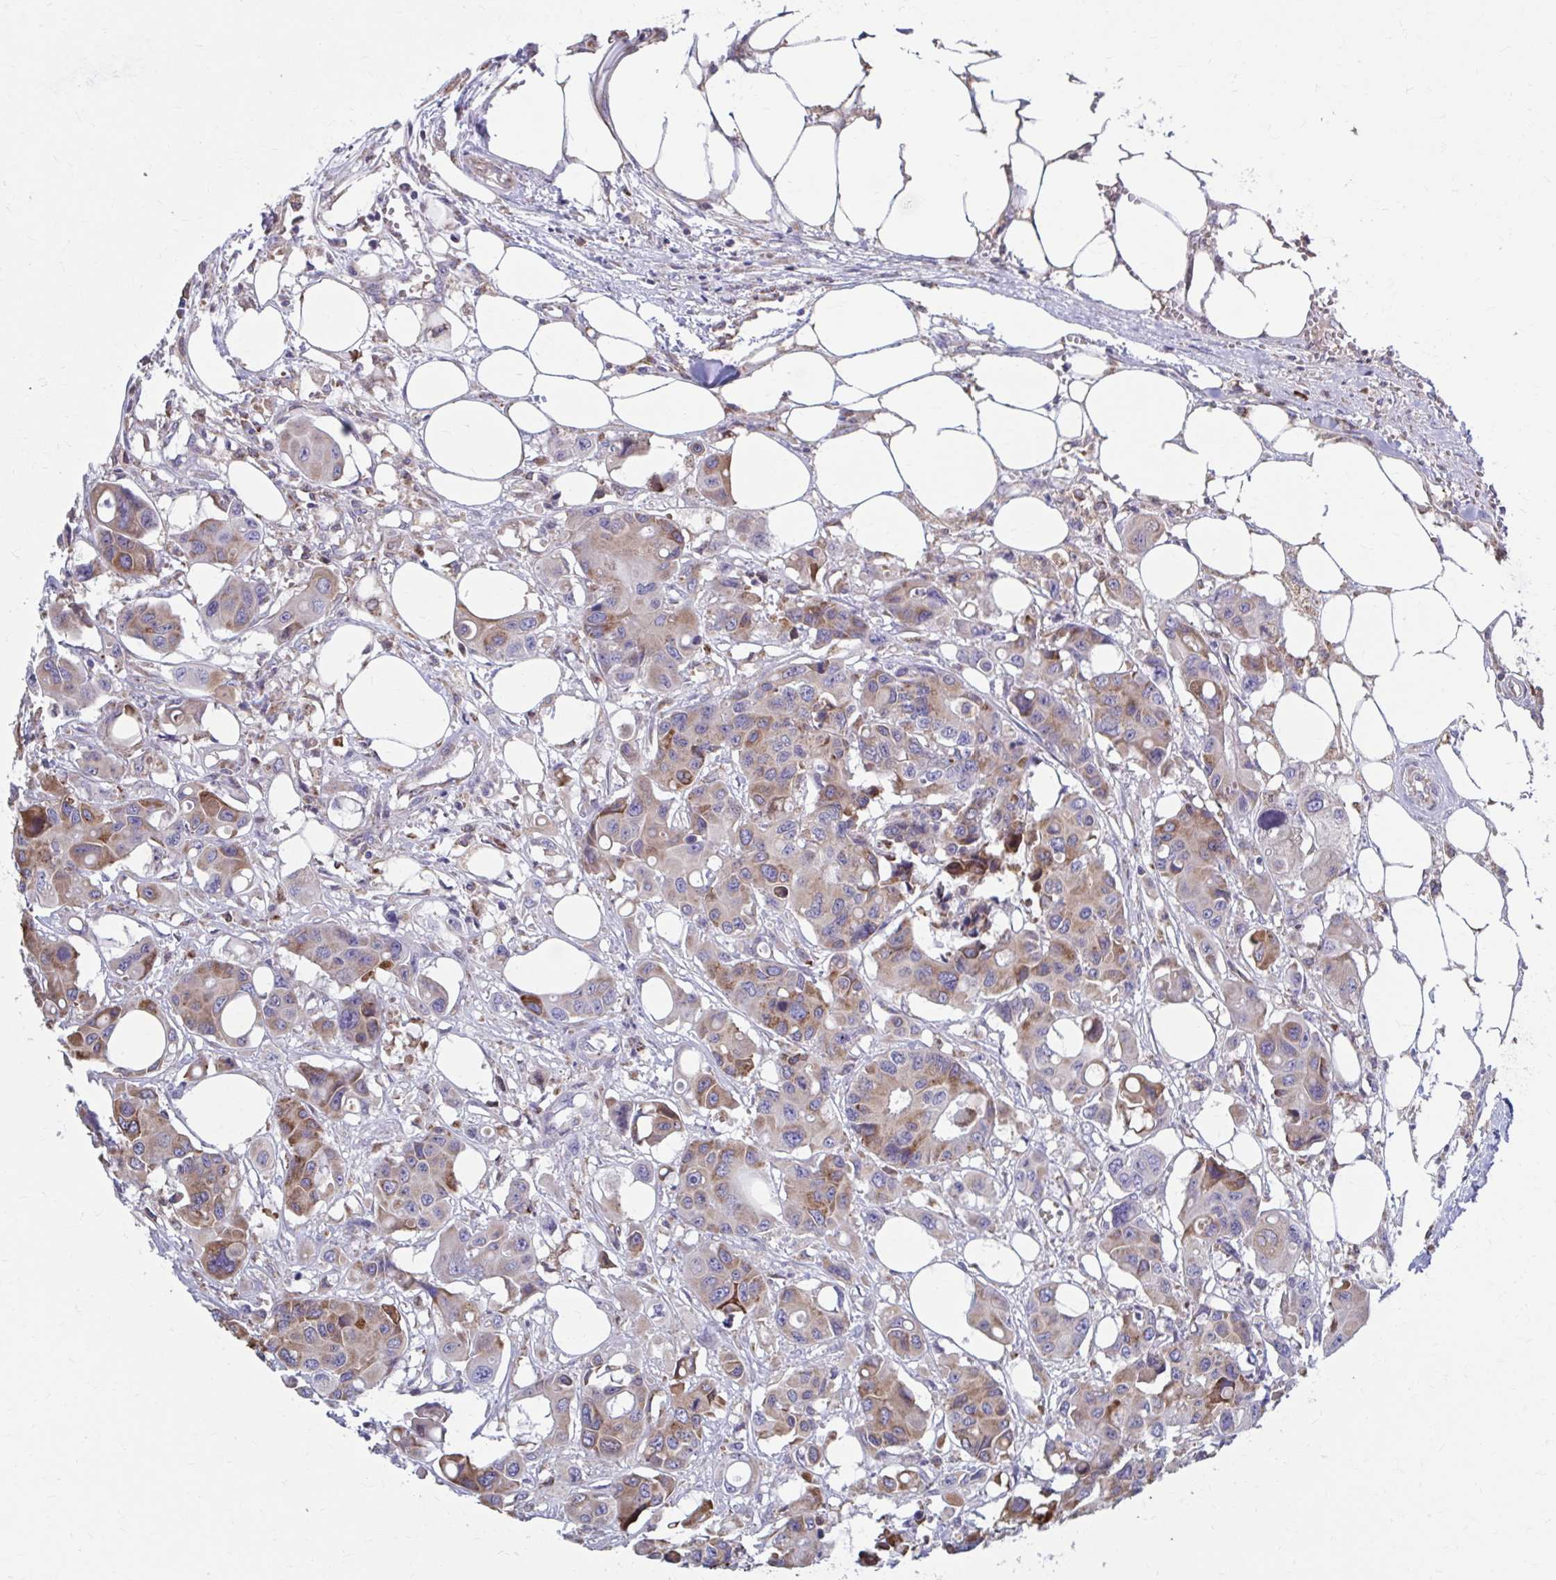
{"staining": {"intensity": "moderate", "quantity": ">75%", "location": "cytoplasmic/membranous"}, "tissue": "colorectal cancer", "cell_type": "Tumor cells", "image_type": "cancer", "snomed": [{"axis": "morphology", "description": "Adenocarcinoma, NOS"}, {"axis": "topography", "description": "Colon"}], "caption": "Adenocarcinoma (colorectal) tissue exhibits moderate cytoplasmic/membranous staining in about >75% of tumor cells", "gene": "FKBP2", "patient": {"sex": "male", "age": 77}}